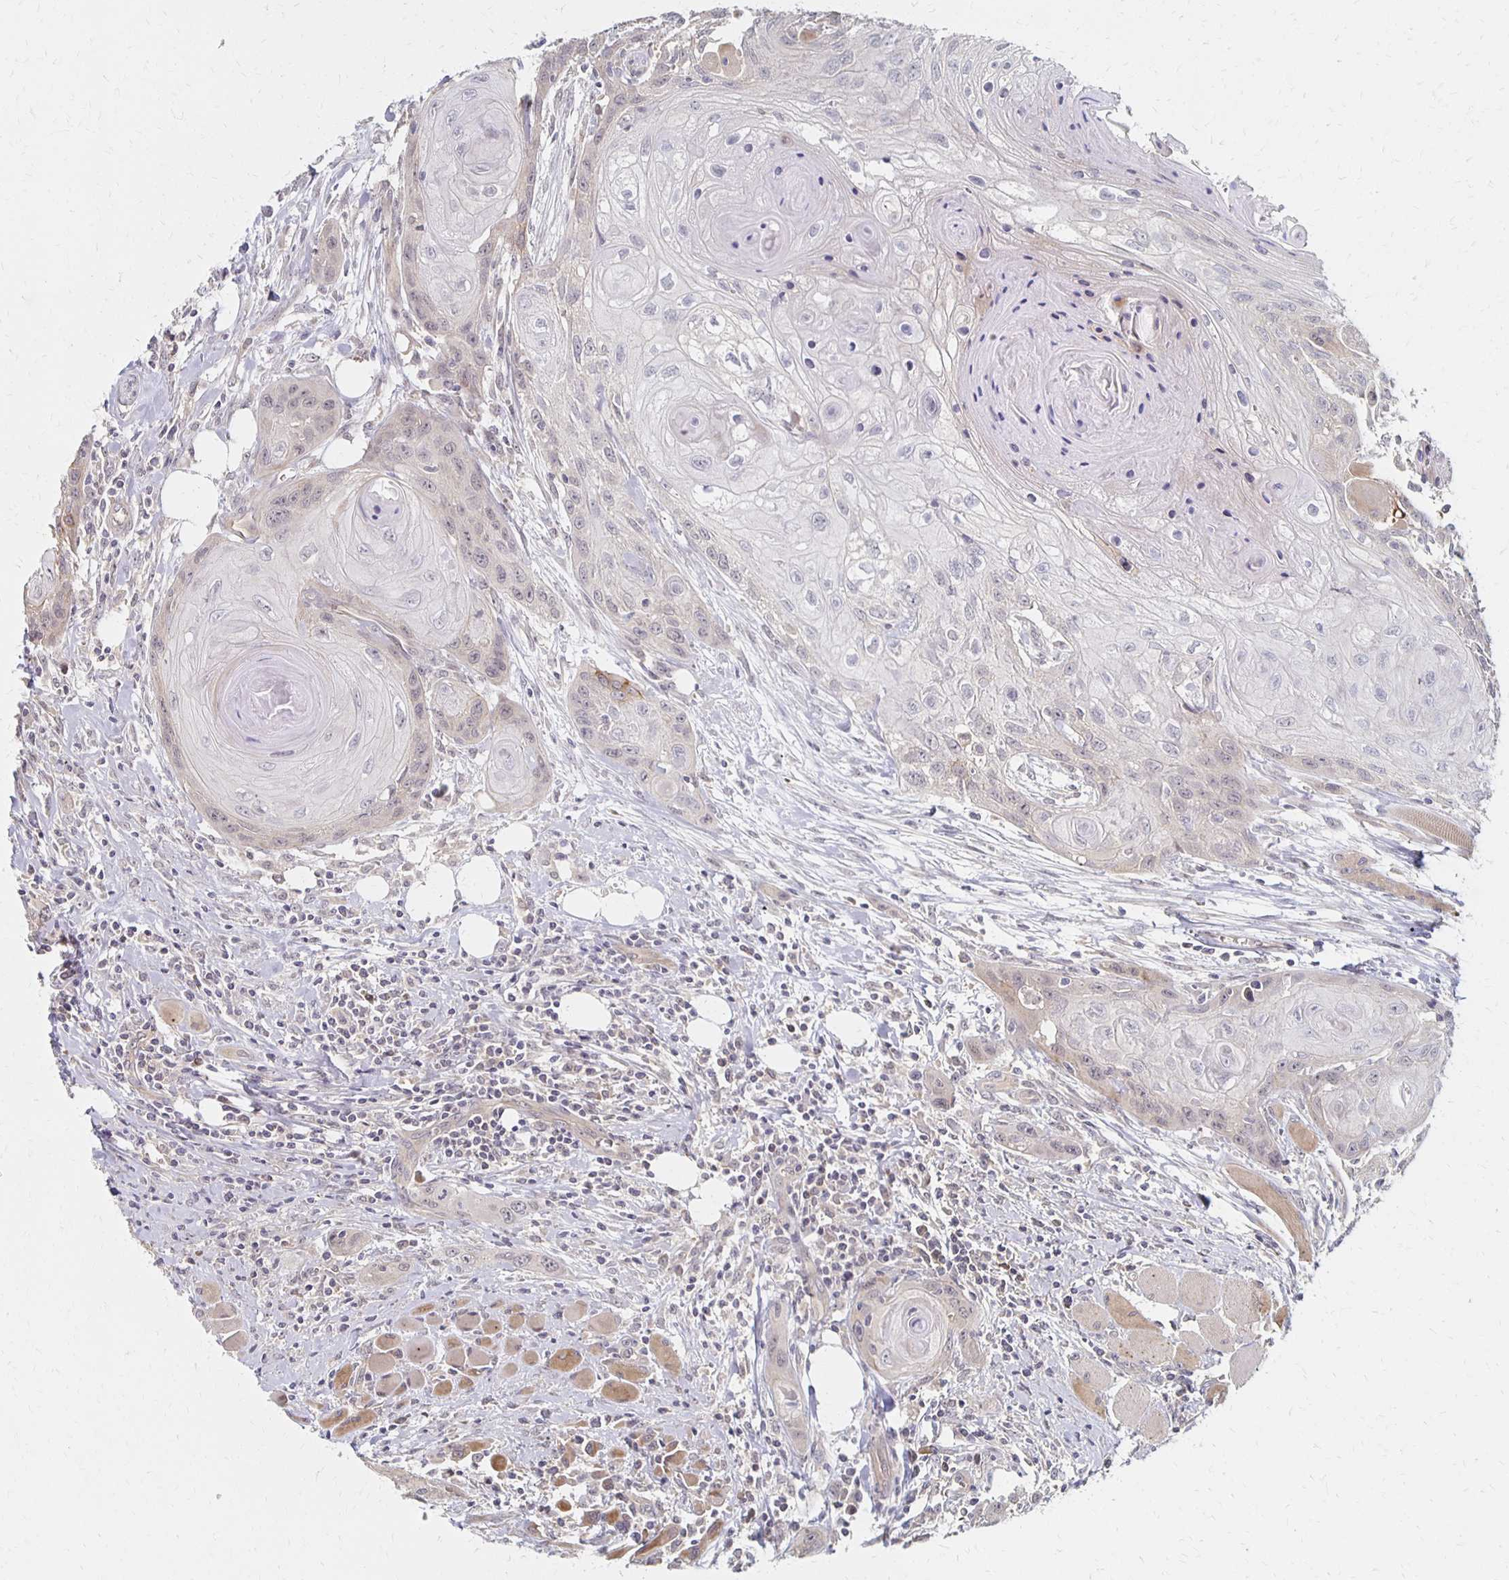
{"staining": {"intensity": "weak", "quantity": "<25%", "location": "cytoplasmic/membranous"}, "tissue": "head and neck cancer", "cell_type": "Tumor cells", "image_type": "cancer", "snomed": [{"axis": "morphology", "description": "Squamous cell carcinoma, NOS"}, {"axis": "topography", "description": "Oral tissue"}, {"axis": "topography", "description": "Head-Neck"}], "caption": "Image shows no significant protein positivity in tumor cells of head and neck cancer (squamous cell carcinoma).", "gene": "PRKCB", "patient": {"sex": "male", "age": 58}}